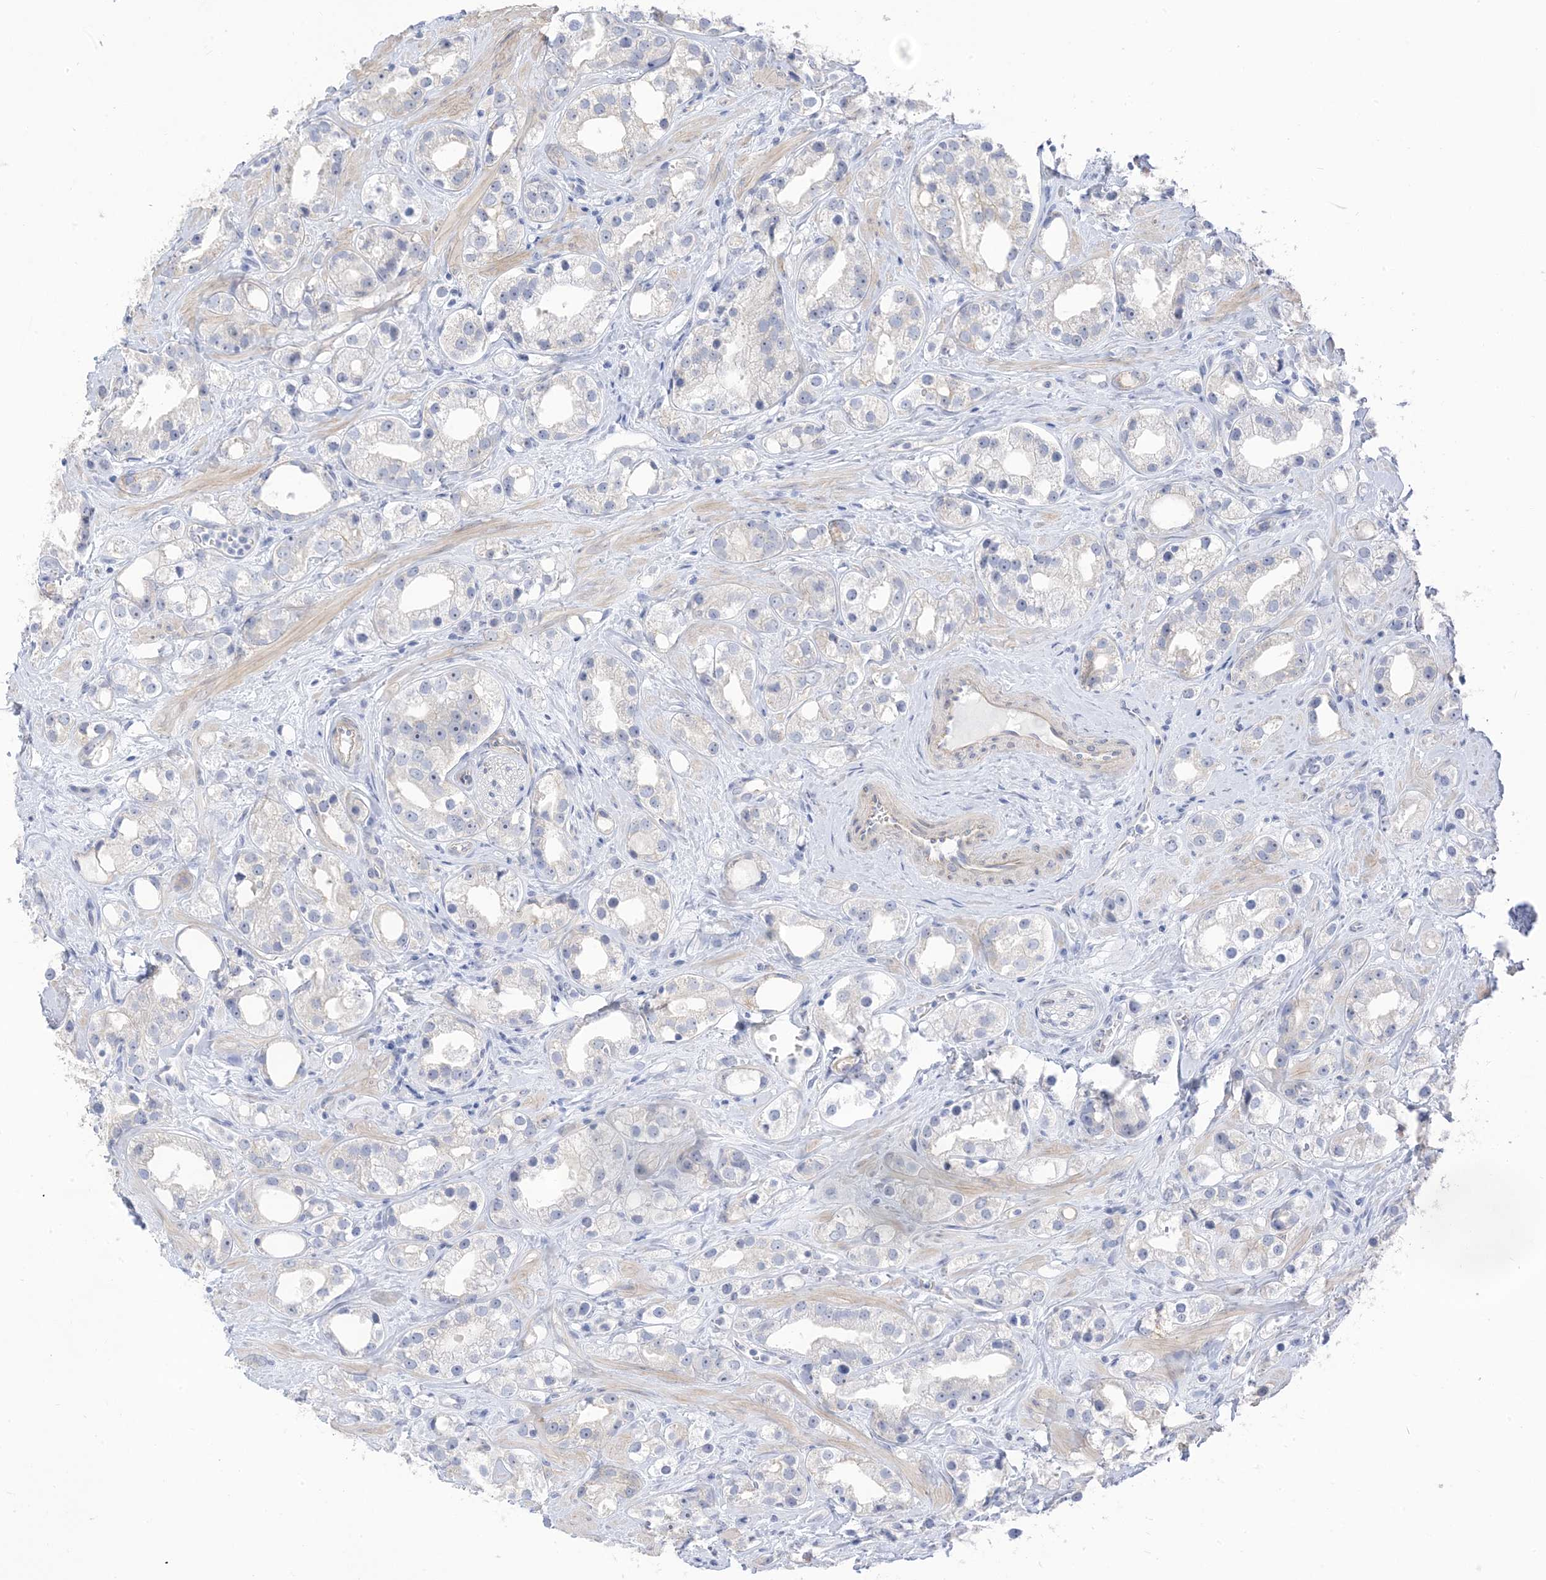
{"staining": {"intensity": "negative", "quantity": "none", "location": "none"}, "tissue": "prostate cancer", "cell_type": "Tumor cells", "image_type": "cancer", "snomed": [{"axis": "morphology", "description": "Adenocarcinoma, NOS"}, {"axis": "topography", "description": "Prostate"}], "caption": "A micrograph of prostate adenocarcinoma stained for a protein displays no brown staining in tumor cells.", "gene": "IL36B", "patient": {"sex": "male", "age": 79}}